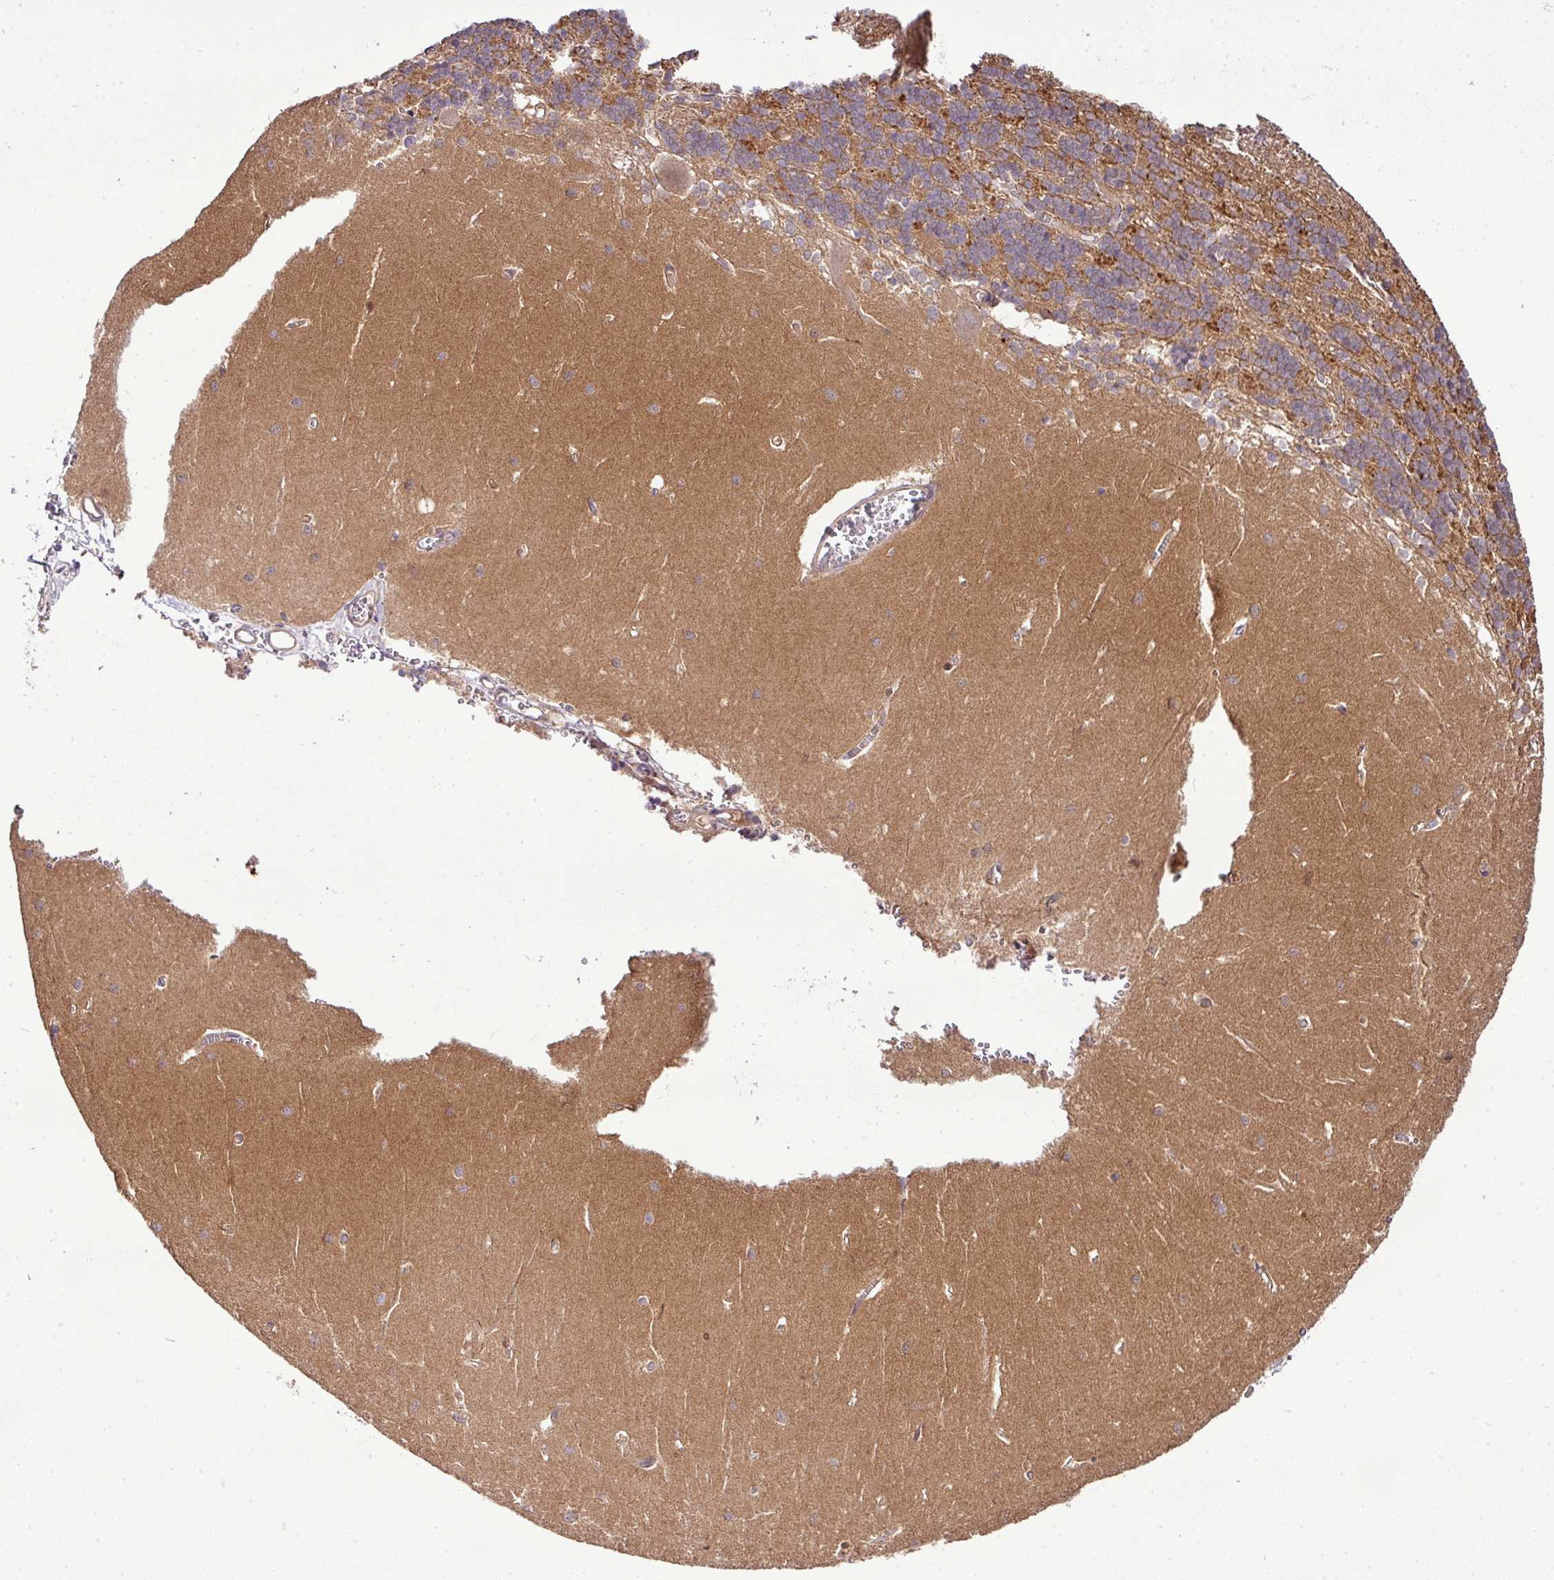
{"staining": {"intensity": "weak", "quantity": "25%-75%", "location": "cytoplasmic/membranous"}, "tissue": "cerebellum", "cell_type": "Cells in granular layer", "image_type": "normal", "snomed": [{"axis": "morphology", "description": "Normal tissue, NOS"}, {"axis": "topography", "description": "Cerebellum"}], "caption": "Cerebellum stained with DAB IHC displays low levels of weak cytoplasmic/membranous expression in approximately 25%-75% of cells in granular layer. Nuclei are stained in blue.", "gene": "TMEM107", "patient": {"sex": "male", "age": 37}}